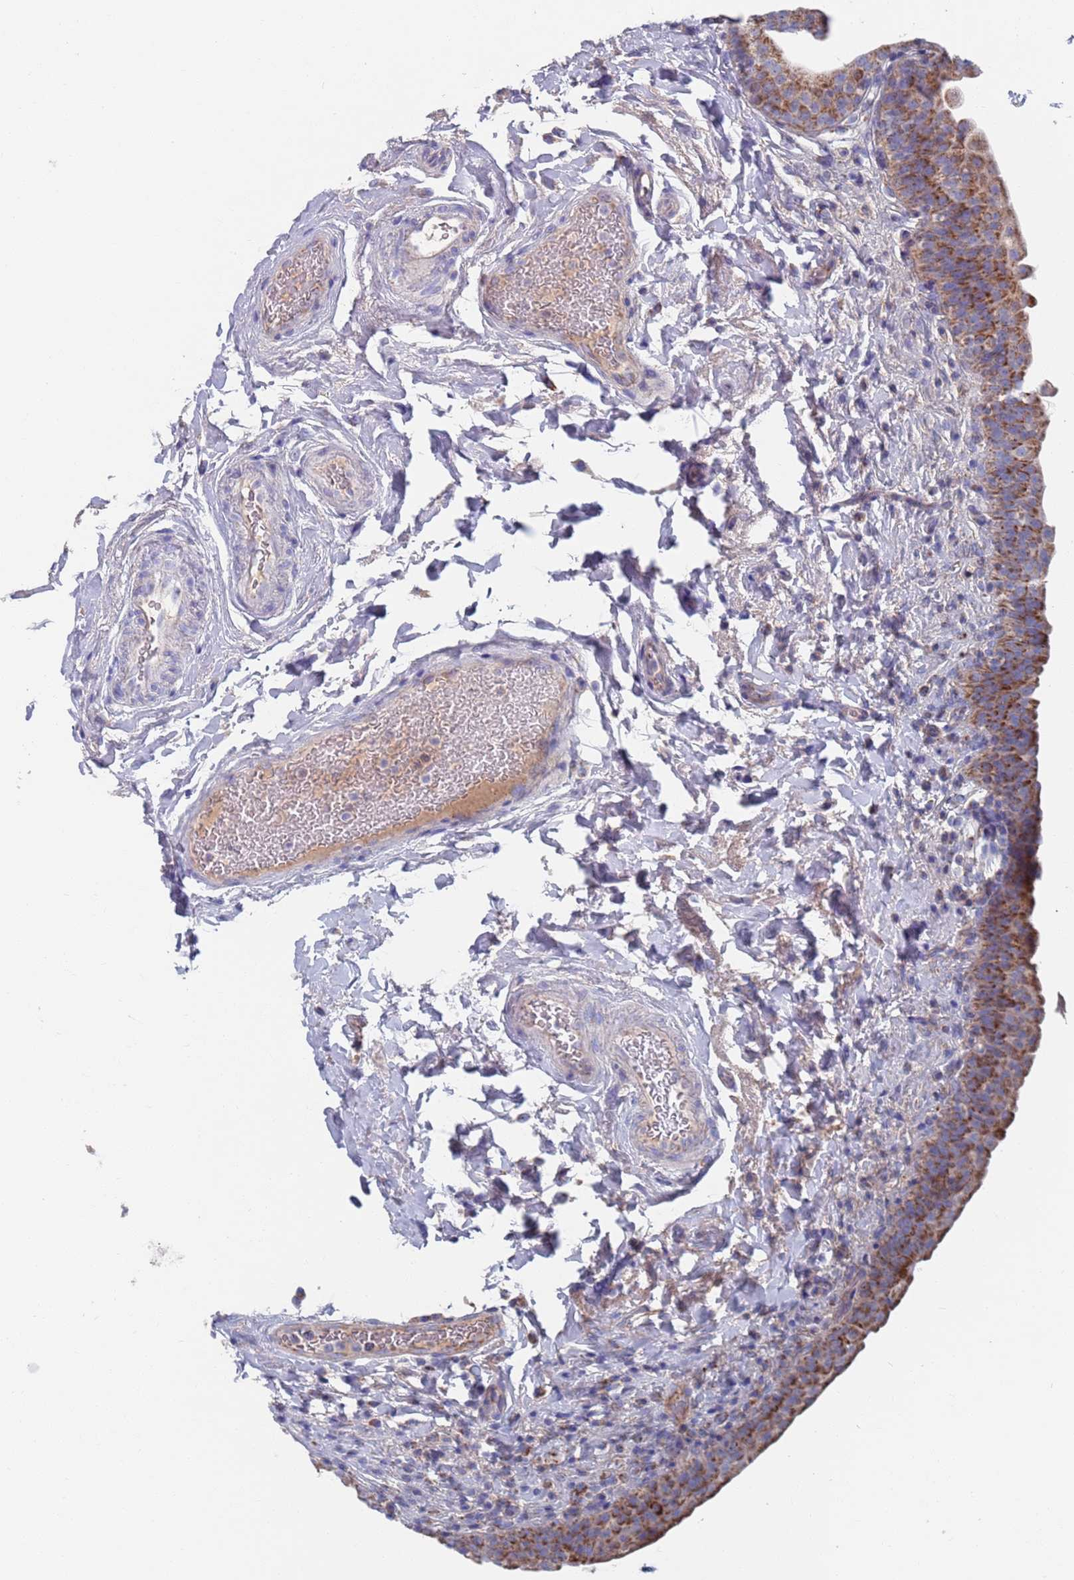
{"staining": {"intensity": "strong", "quantity": ">75%", "location": "cytoplasmic/membranous"}, "tissue": "urinary bladder", "cell_type": "Urothelial cells", "image_type": "normal", "snomed": [{"axis": "morphology", "description": "Normal tissue, NOS"}, {"axis": "topography", "description": "Urinary bladder"}], "caption": "Human urinary bladder stained with a protein marker displays strong staining in urothelial cells.", "gene": "MRPL22", "patient": {"sex": "male", "age": 83}}